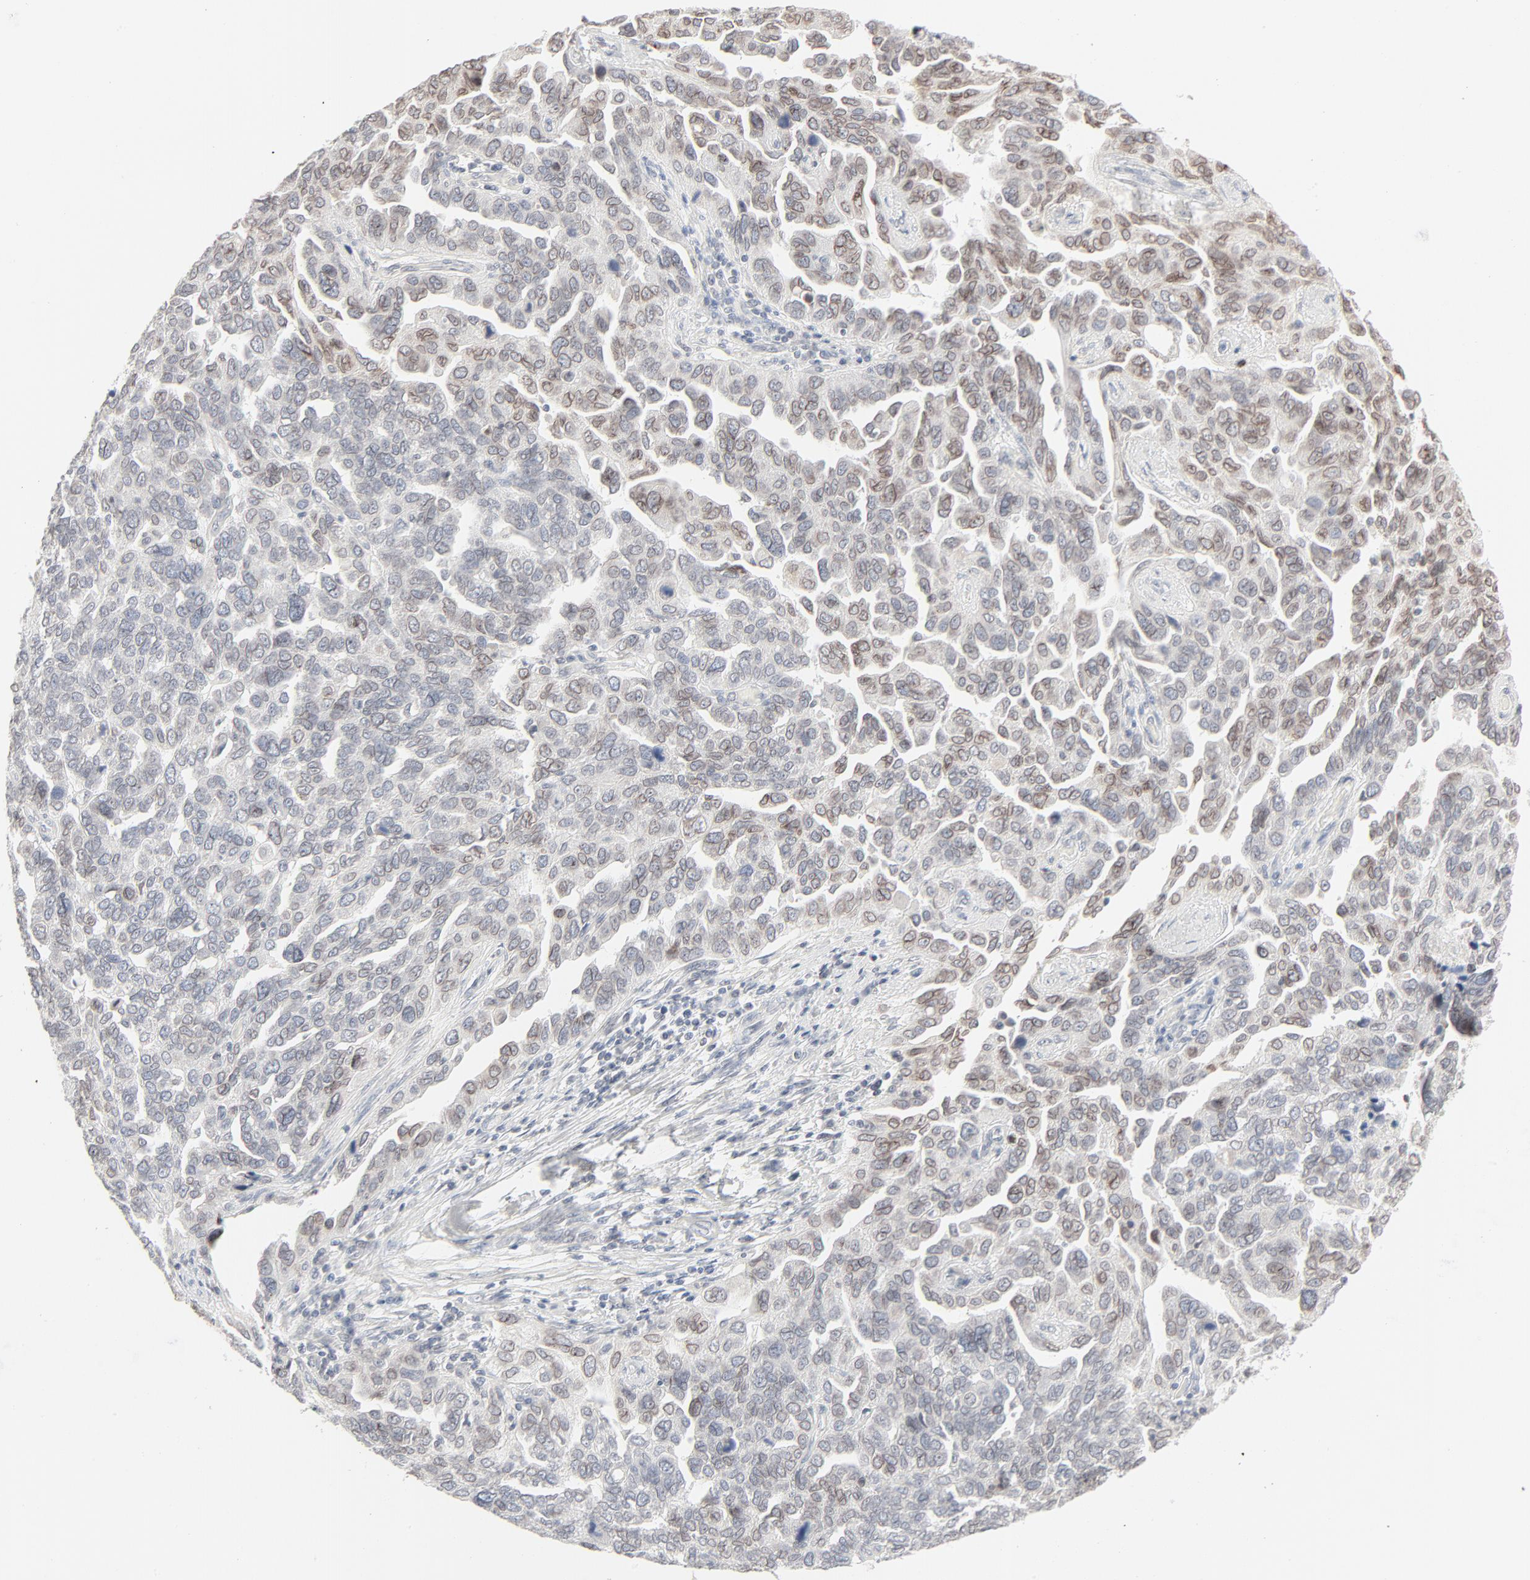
{"staining": {"intensity": "moderate", "quantity": "25%-75%", "location": "cytoplasmic/membranous,nuclear"}, "tissue": "ovarian cancer", "cell_type": "Tumor cells", "image_type": "cancer", "snomed": [{"axis": "morphology", "description": "Cystadenocarcinoma, serous, NOS"}, {"axis": "topography", "description": "Ovary"}], "caption": "Ovarian serous cystadenocarcinoma tissue reveals moderate cytoplasmic/membranous and nuclear expression in approximately 25%-75% of tumor cells, visualized by immunohistochemistry. The protein of interest is shown in brown color, while the nuclei are stained blue.", "gene": "MAD1L1", "patient": {"sex": "female", "age": 64}}